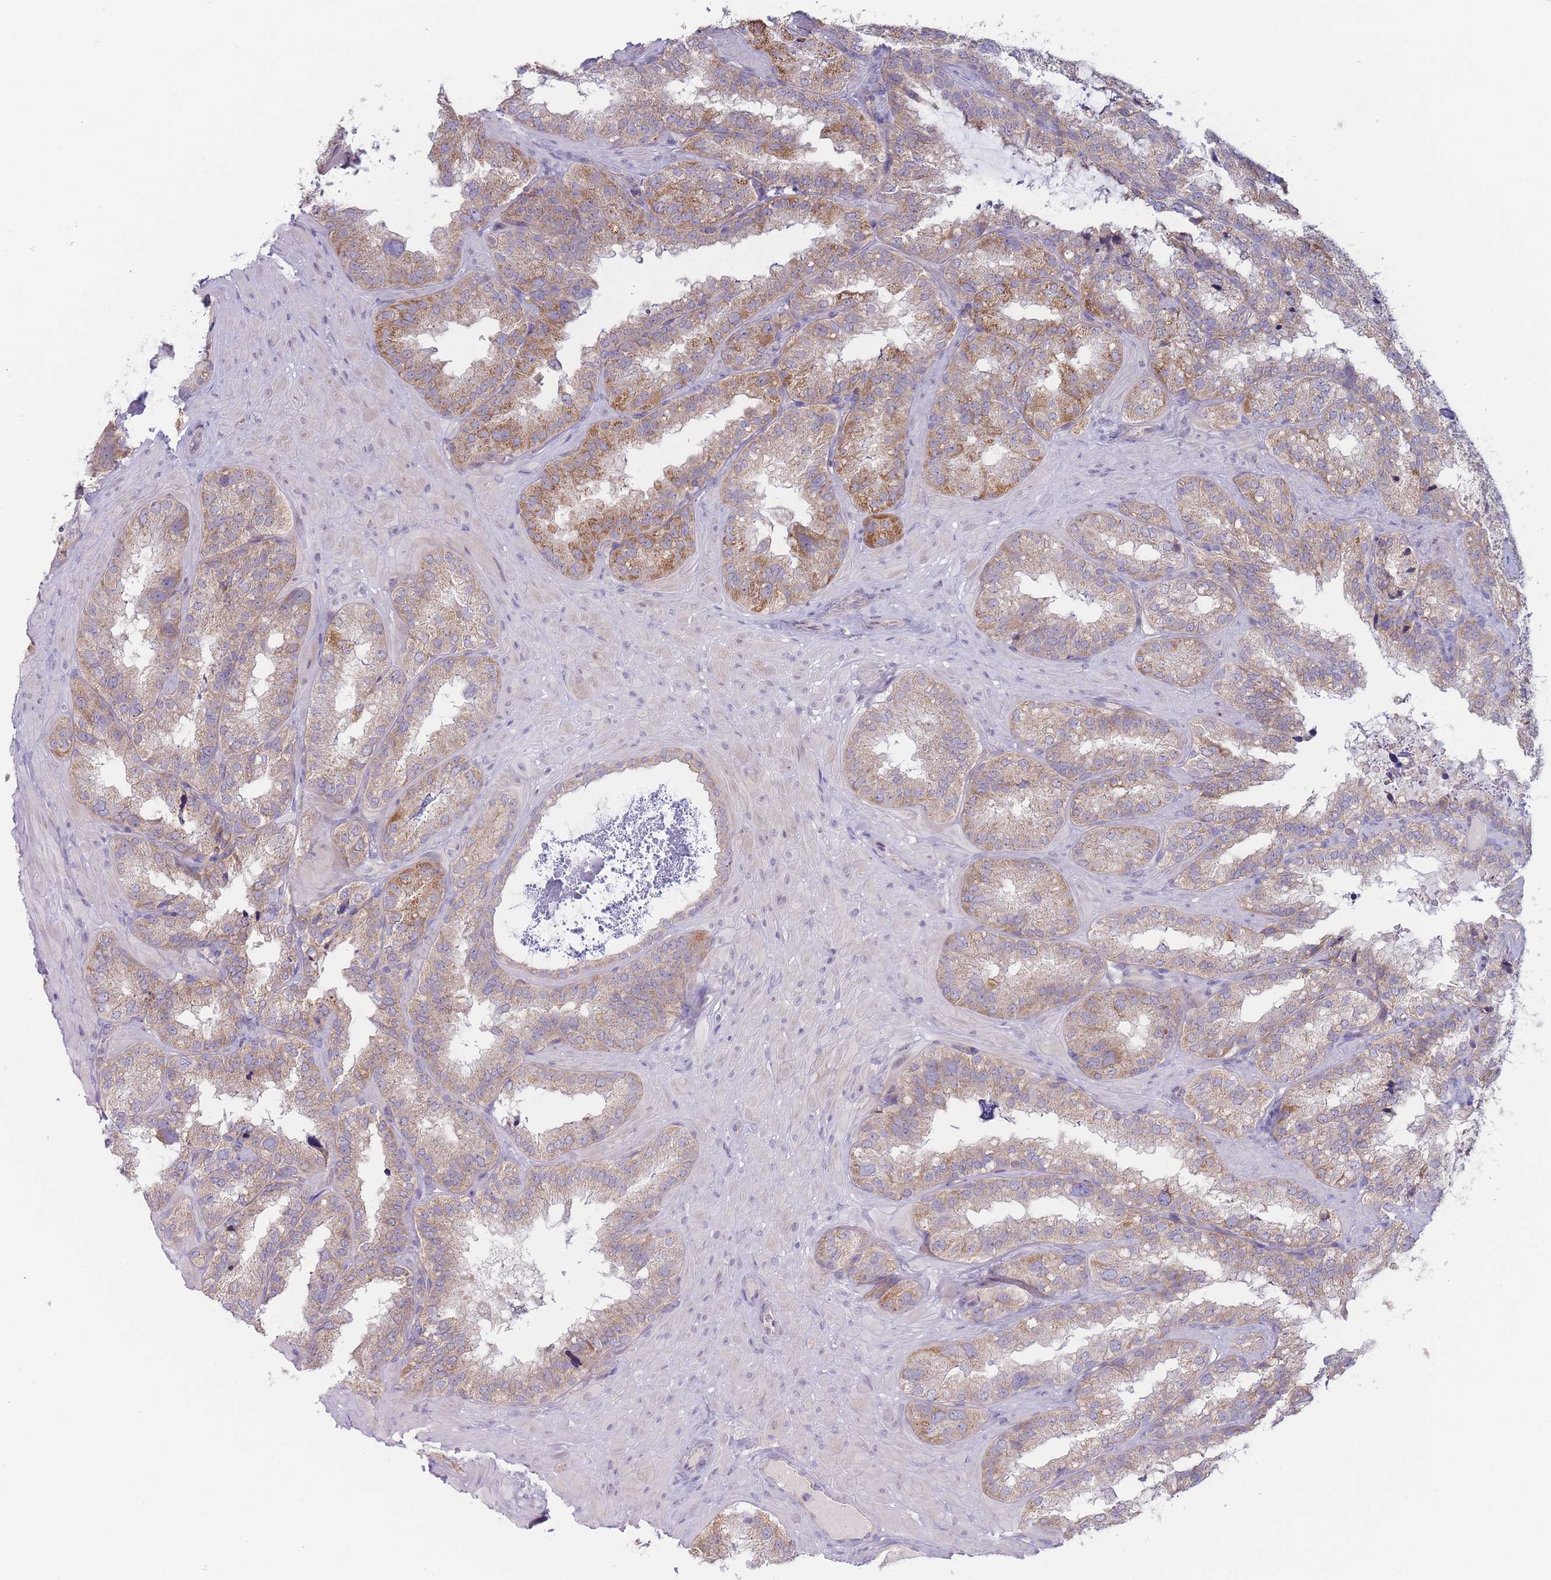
{"staining": {"intensity": "moderate", "quantity": "25%-75%", "location": "cytoplasmic/membranous"}, "tissue": "seminal vesicle", "cell_type": "Glandular cells", "image_type": "normal", "snomed": [{"axis": "morphology", "description": "Normal tissue, NOS"}, {"axis": "topography", "description": "Seminal veicle"}], "caption": "A brown stain labels moderate cytoplasmic/membranous staining of a protein in glandular cells of normal human seminal vesicle. Using DAB (brown) and hematoxylin (blue) stains, captured at high magnification using brightfield microscopy.", "gene": "FAM227B", "patient": {"sex": "male", "age": 58}}